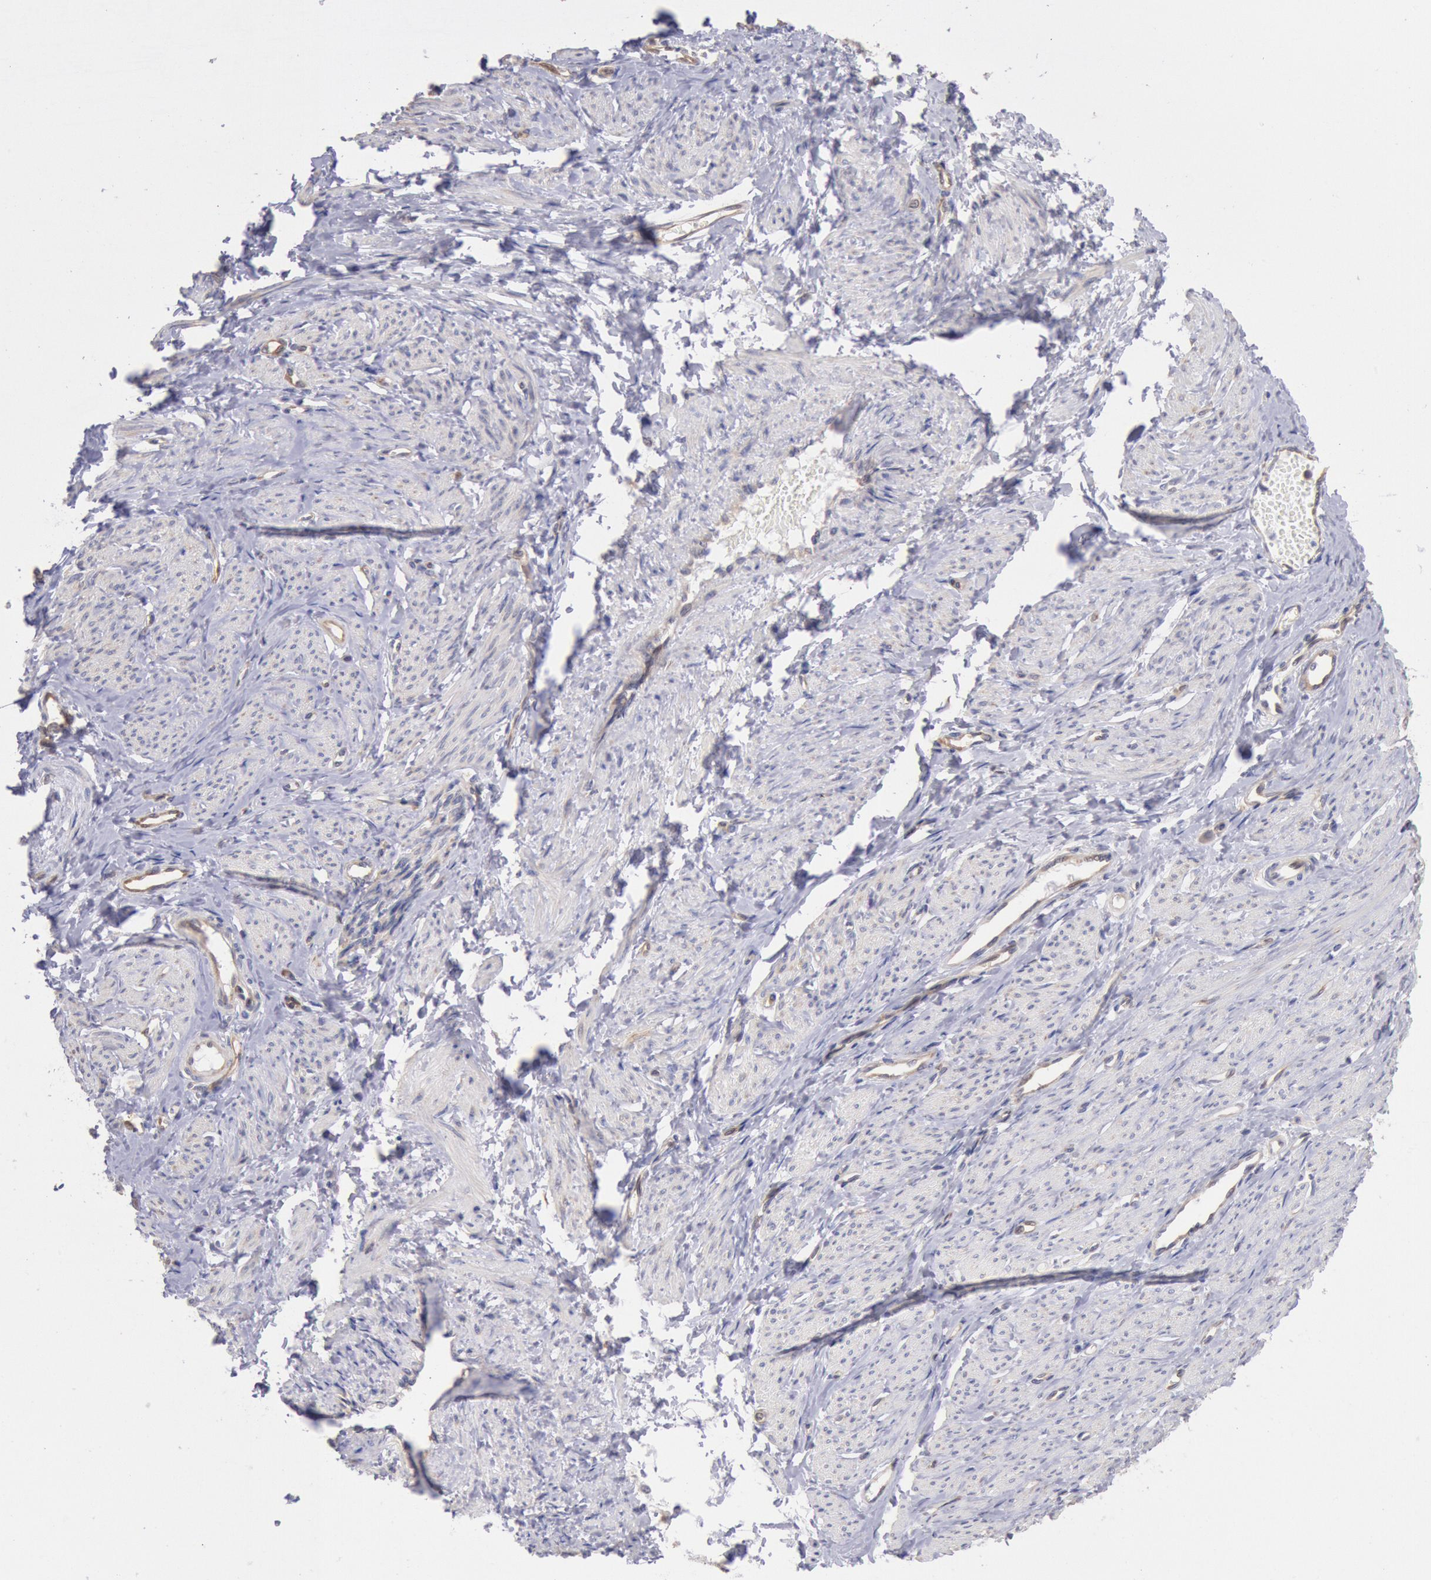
{"staining": {"intensity": "weak", "quantity": ">75%", "location": "cytoplasmic/membranous"}, "tissue": "smooth muscle", "cell_type": "Smooth muscle cells", "image_type": "normal", "snomed": [{"axis": "morphology", "description": "Normal tissue, NOS"}, {"axis": "topography", "description": "Smooth muscle"}, {"axis": "topography", "description": "Uterus"}], "caption": "Smooth muscle cells show low levels of weak cytoplasmic/membranous positivity in about >75% of cells in unremarkable smooth muscle.", "gene": "DRG1", "patient": {"sex": "female", "age": 39}}